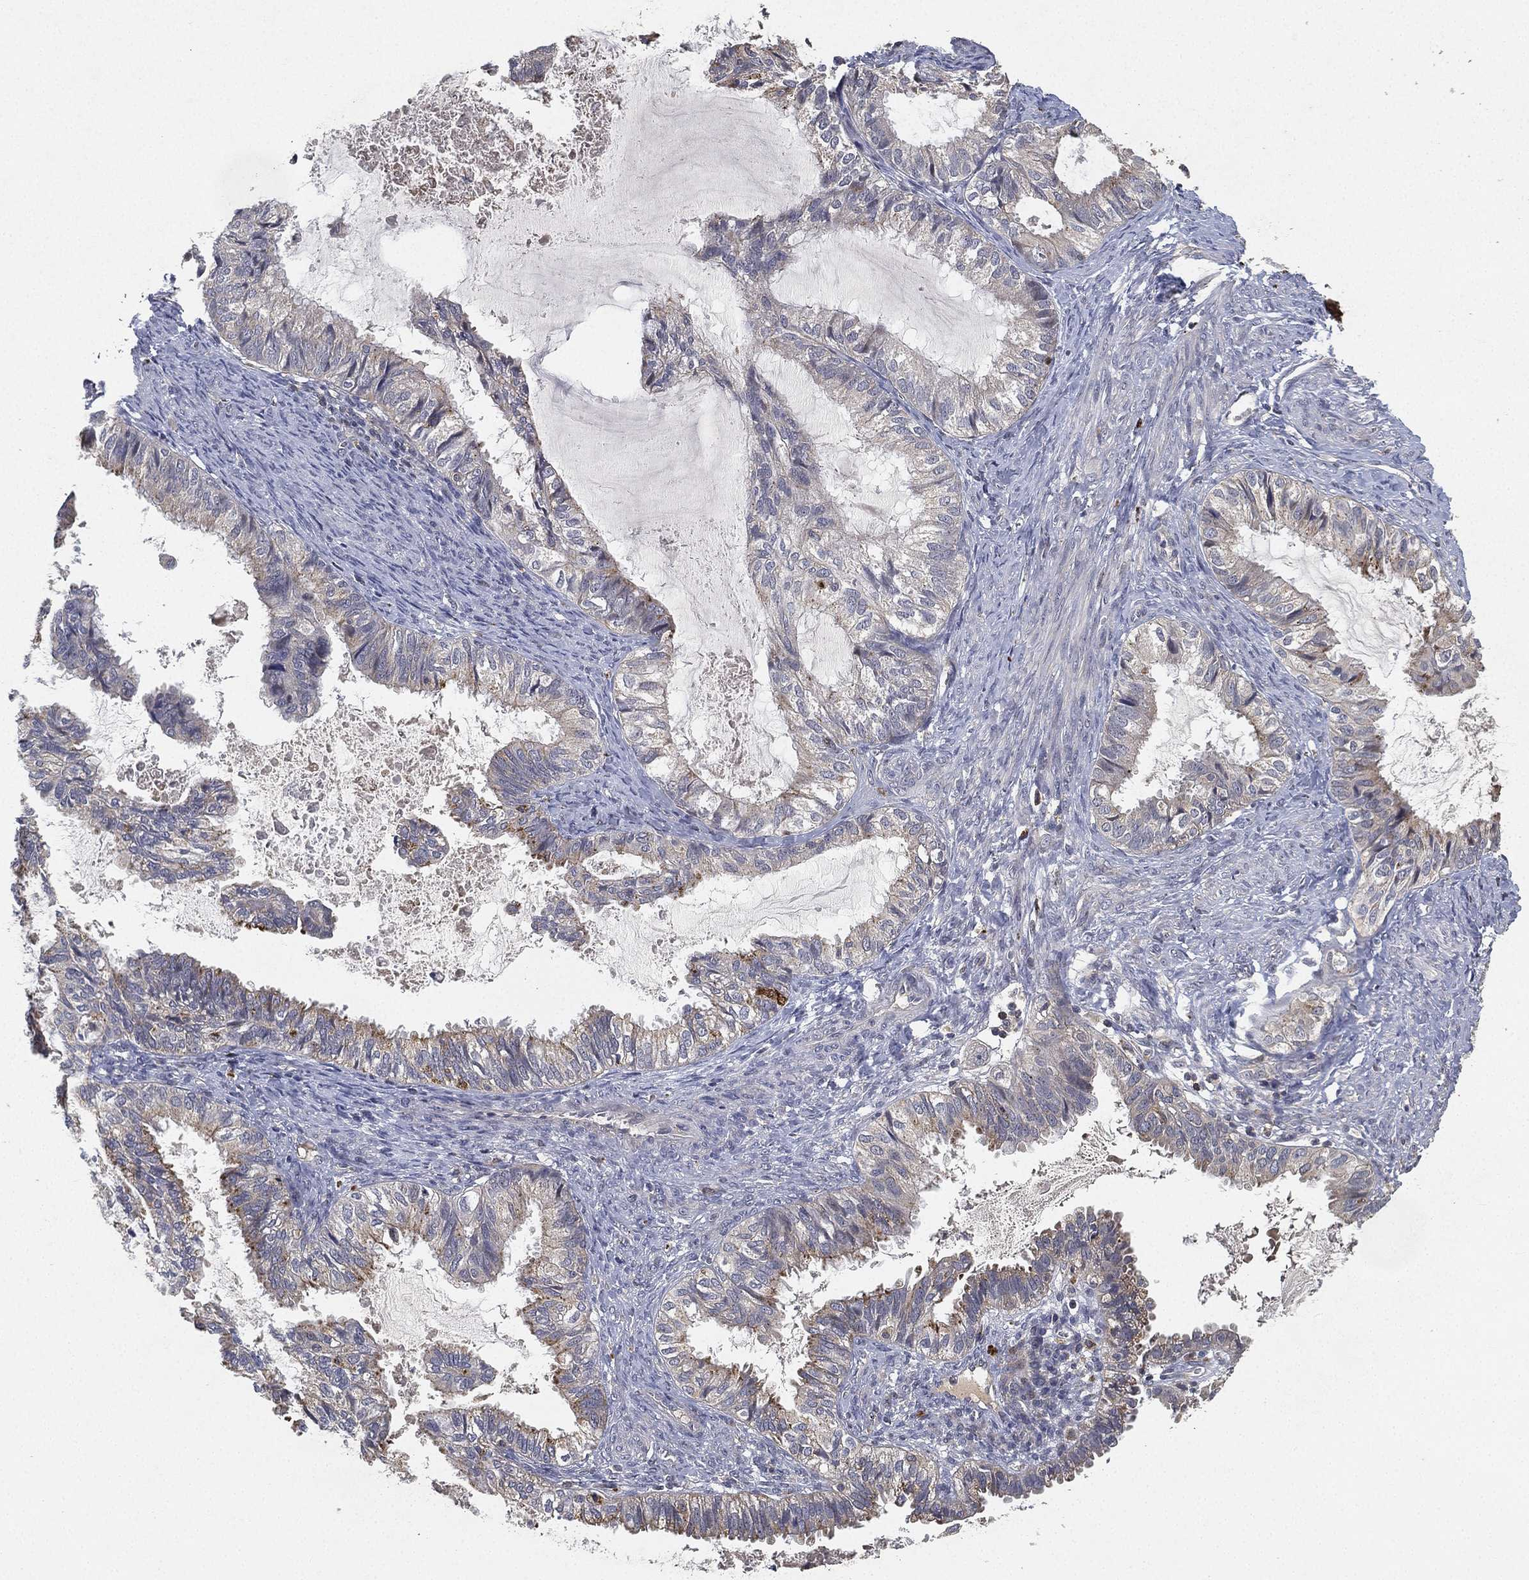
{"staining": {"intensity": "negative", "quantity": "none", "location": "none"}, "tissue": "endometrial cancer", "cell_type": "Tumor cells", "image_type": "cancer", "snomed": [{"axis": "morphology", "description": "Adenocarcinoma, NOS"}, {"axis": "topography", "description": "Endometrium"}], "caption": "High magnification brightfield microscopy of endometrial cancer stained with DAB (brown) and counterstained with hematoxylin (blue): tumor cells show no significant expression.", "gene": "CFAP251", "patient": {"sex": "female", "age": 86}}